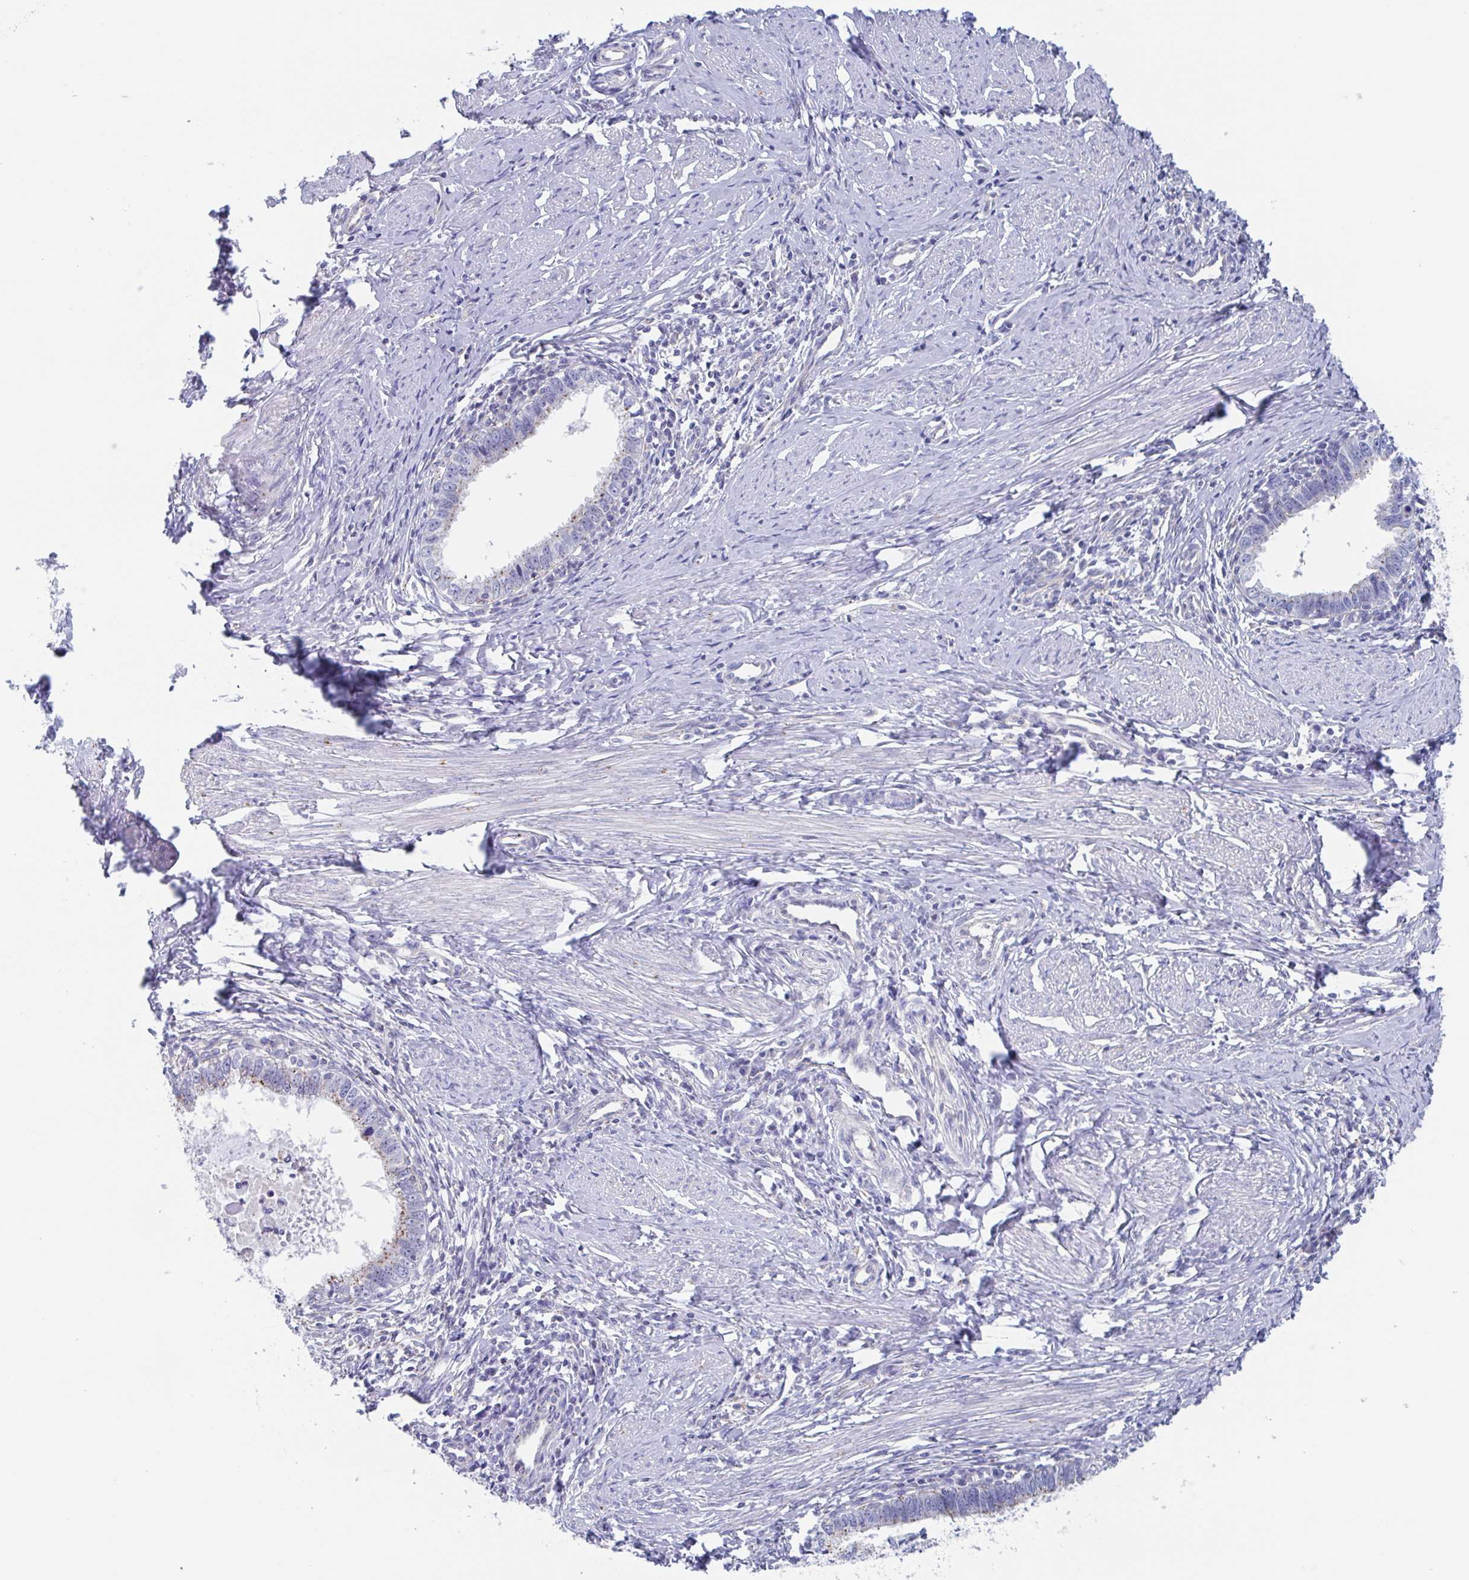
{"staining": {"intensity": "weak", "quantity": "<25%", "location": "cytoplasmic/membranous"}, "tissue": "cervical cancer", "cell_type": "Tumor cells", "image_type": "cancer", "snomed": [{"axis": "morphology", "description": "Adenocarcinoma, NOS"}, {"axis": "topography", "description": "Cervix"}], "caption": "Tumor cells show no significant protein positivity in cervical cancer.", "gene": "CHMP5", "patient": {"sex": "female", "age": 36}}